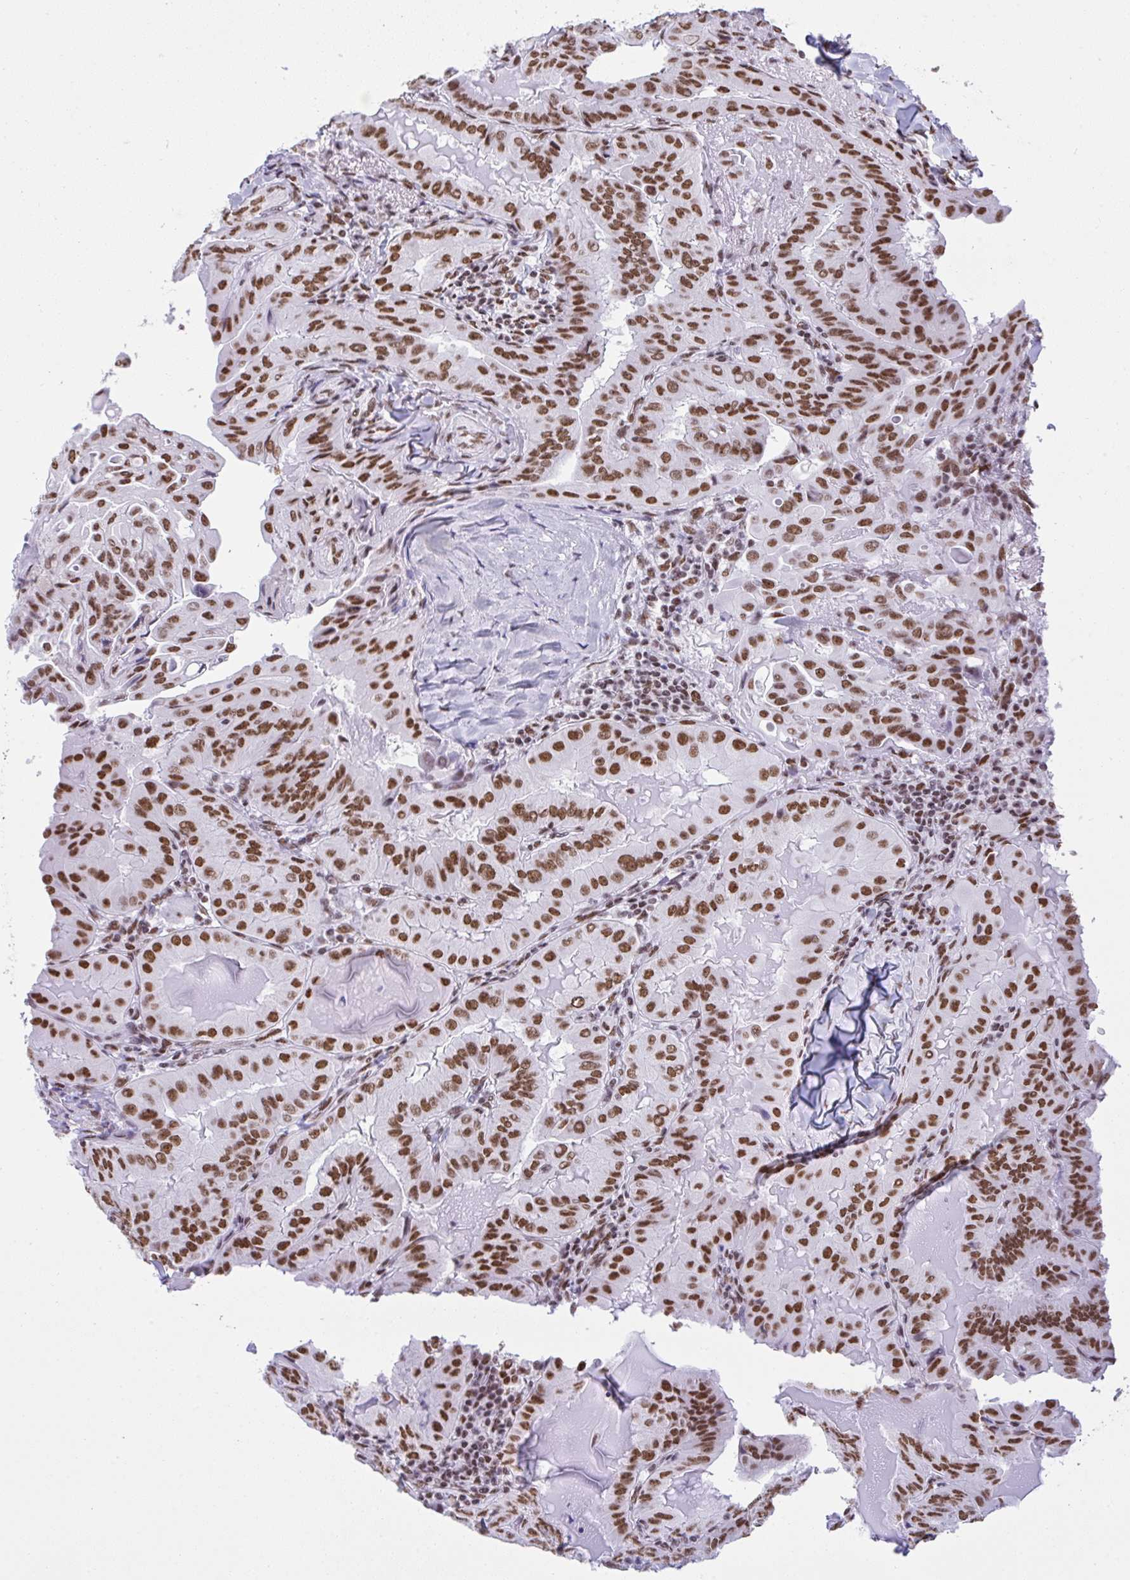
{"staining": {"intensity": "strong", "quantity": ">75%", "location": "nuclear"}, "tissue": "thyroid cancer", "cell_type": "Tumor cells", "image_type": "cancer", "snomed": [{"axis": "morphology", "description": "Papillary adenocarcinoma, NOS"}, {"axis": "topography", "description": "Thyroid gland"}], "caption": "A photomicrograph showing strong nuclear expression in about >75% of tumor cells in thyroid cancer (papillary adenocarcinoma), as visualized by brown immunohistochemical staining.", "gene": "DDX52", "patient": {"sex": "female", "age": 68}}